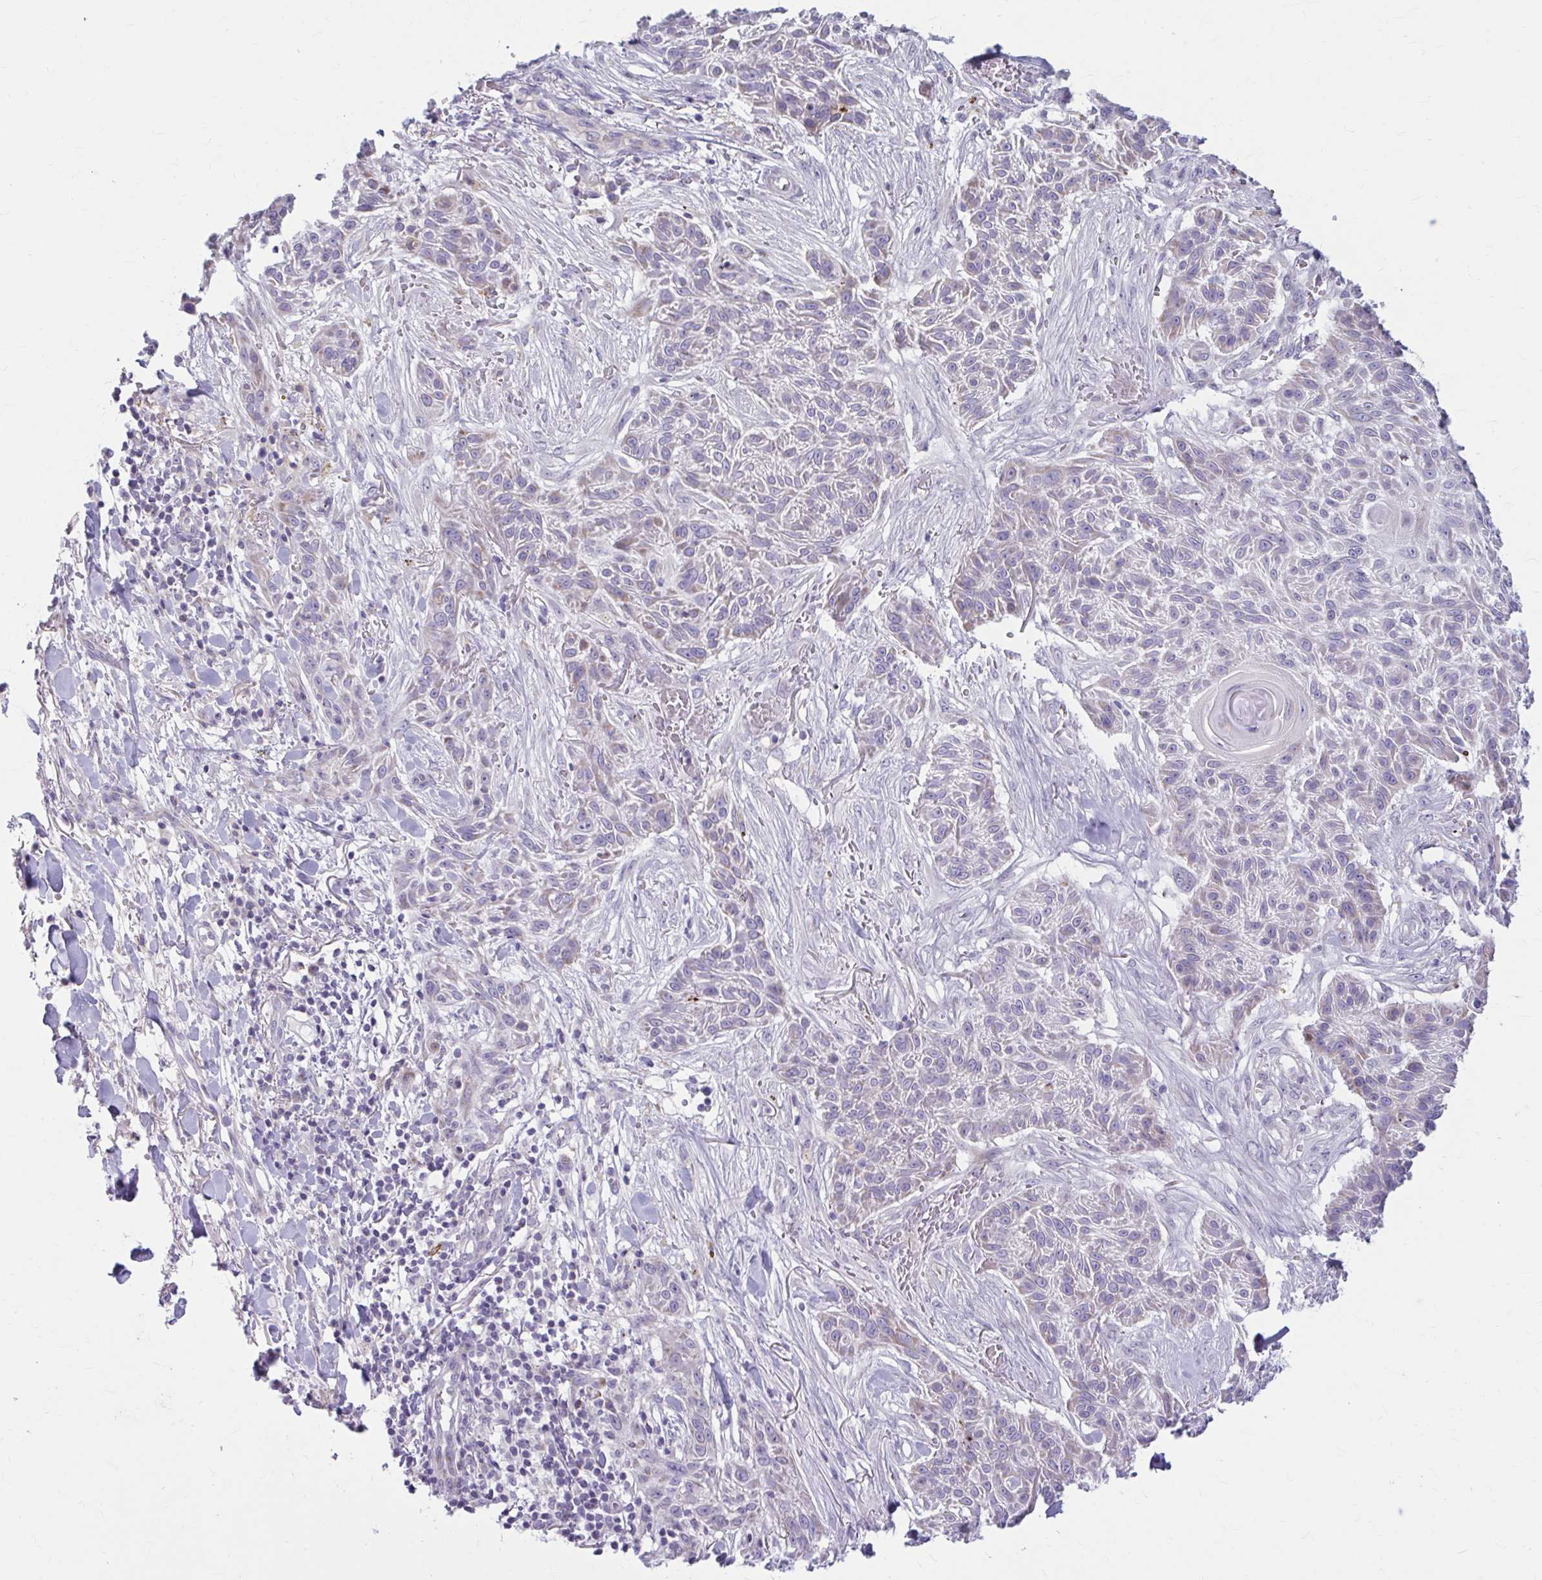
{"staining": {"intensity": "negative", "quantity": "none", "location": "none"}, "tissue": "skin cancer", "cell_type": "Tumor cells", "image_type": "cancer", "snomed": [{"axis": "morphology", "description": "Squamous cell carcinoma, NOS"}, {"axis": "topography", "description": "Skin"}], "caption": "The photomicrograph reveals no significant staining in tumor cells of squamous cell carcinoma (skin).", "gene": "MSMO1", "patient": {"sex": "male", "age": 86}}